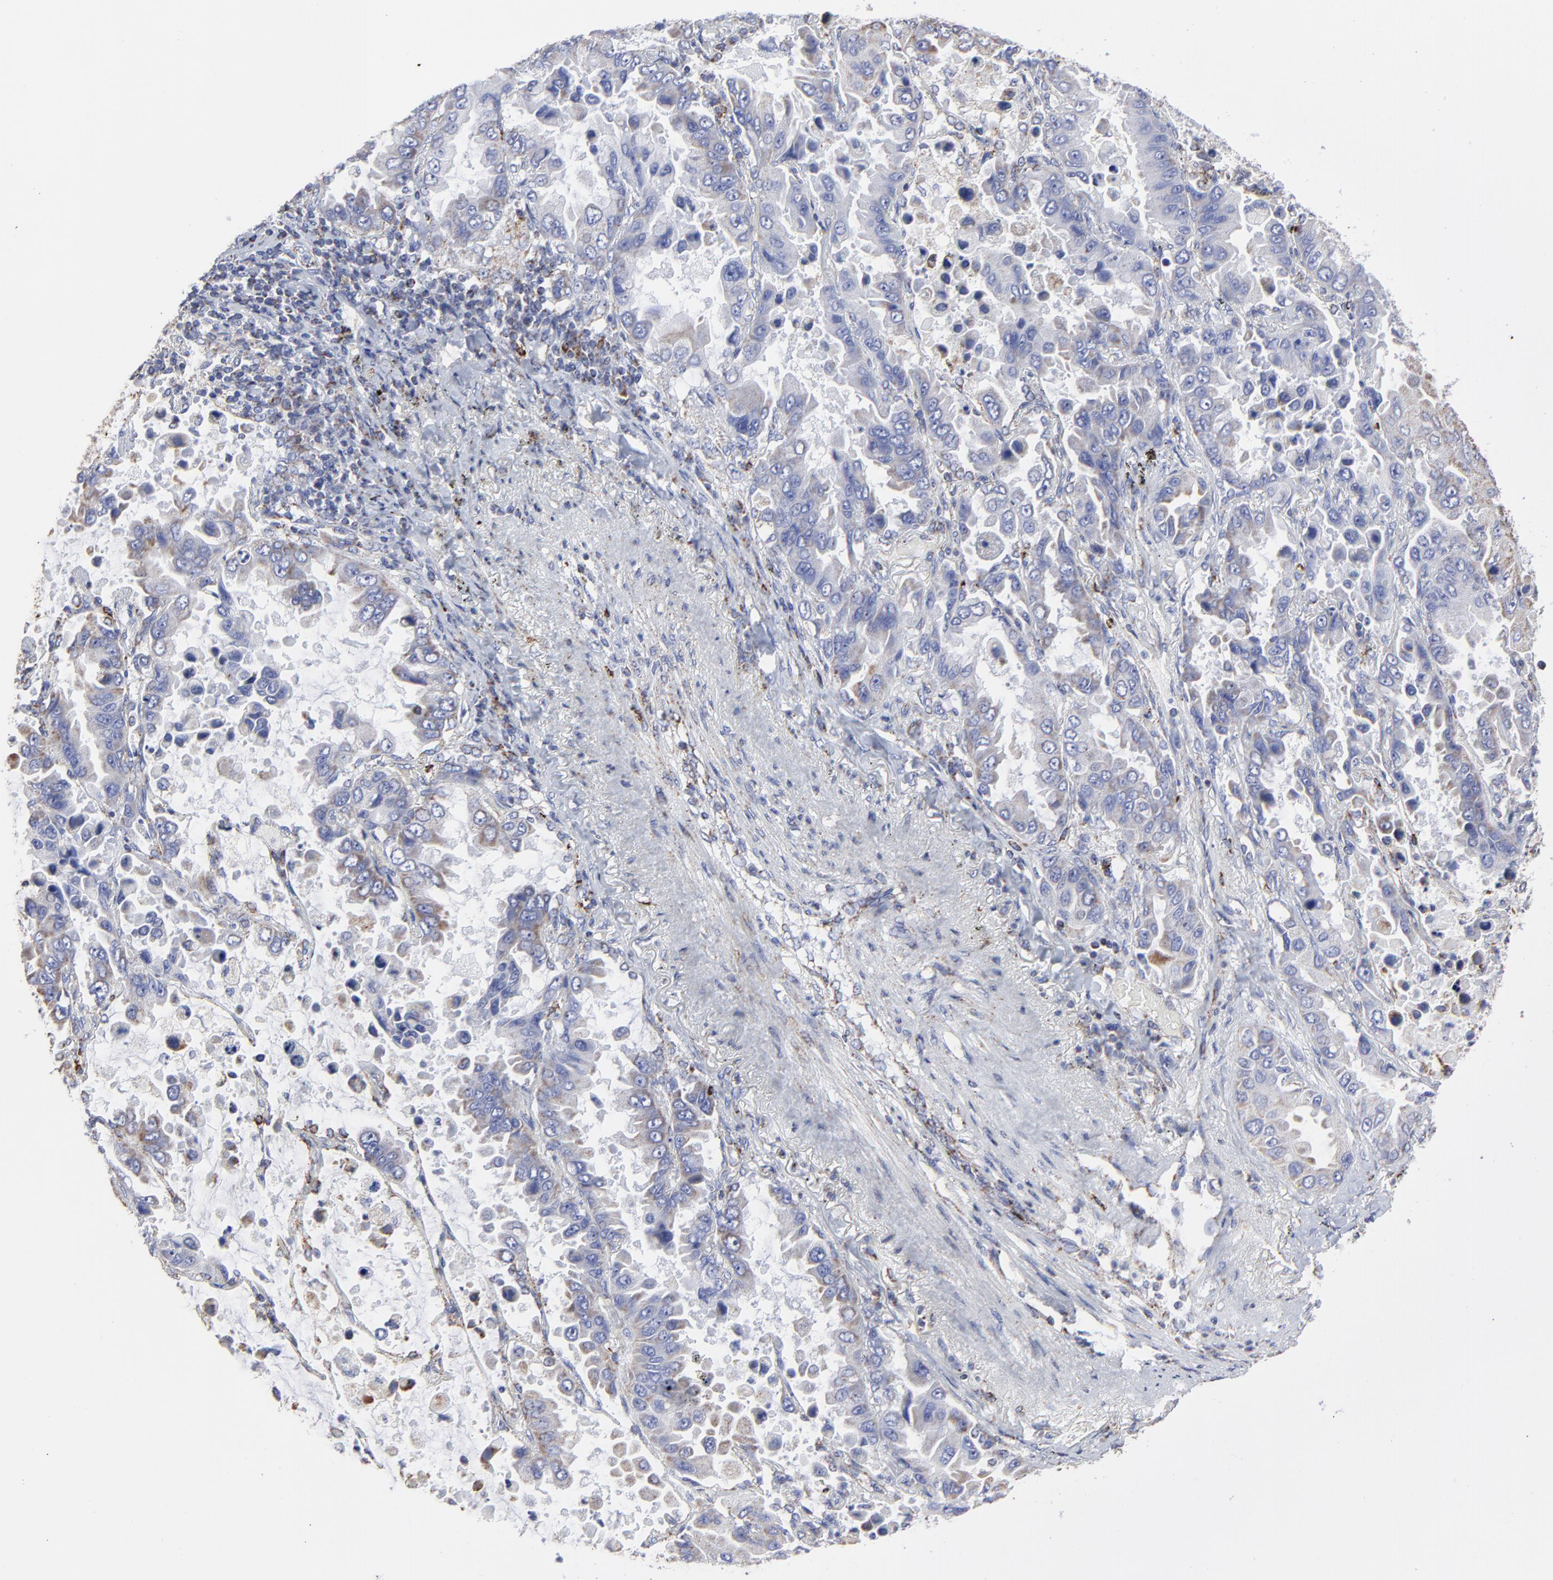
{"staining": {"intensity": "weak", "quantity": "<25%", "location": "cytoplasmic/membranous"}, "tissue": "lung cancer", "cell_type": "Tumor cells", "image_type": "cancer", "snomed": [{"axis": "morphology", "description": "Adenocarcinoma, NOS"}, {"axis": "topography", "description": "Lung"}], "caption": "Immunohistochemistry (IHC) of lung cancer (adenocarcinoma) exhibits no positivity in tumor cells.", "gene": "PINK1", "patient": {"sex": "male", "age": 64}}